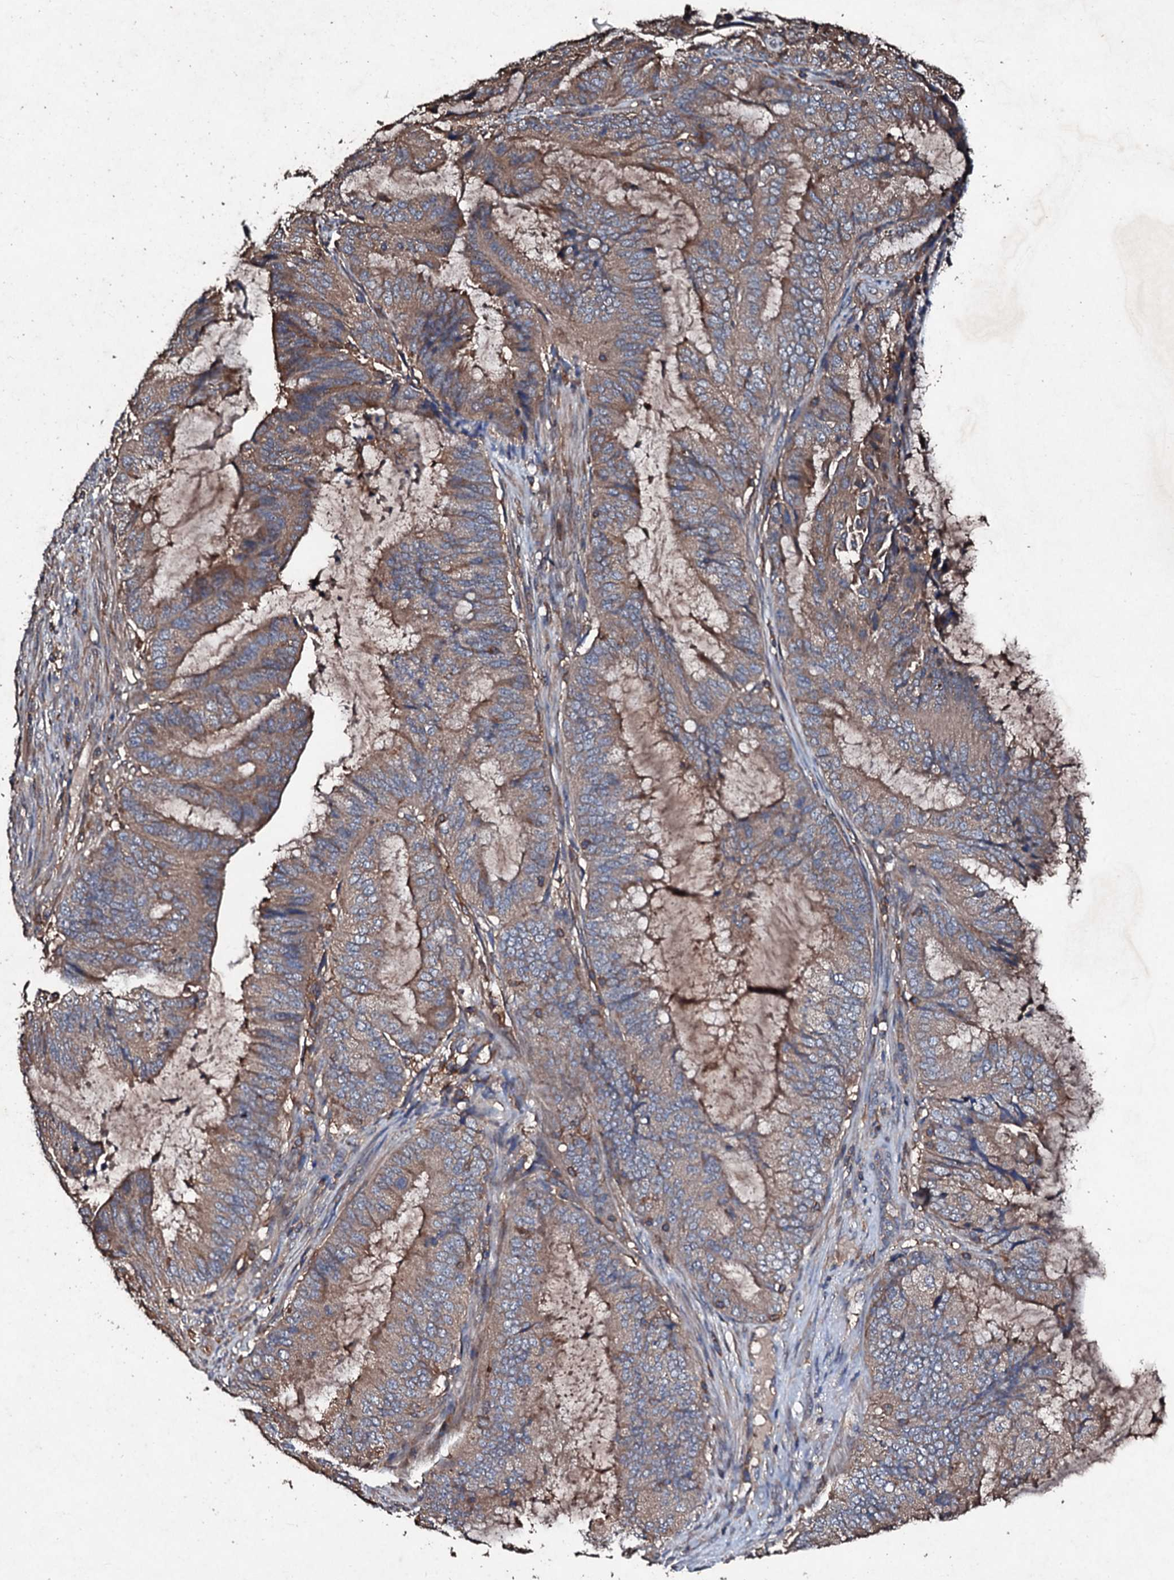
{"staining": {"intensity": "moderate", "quantity": ">75%", "location": "cytoplasmic/membranous"}, "tissue": "endometrial cancer", "cell_type": "Tumor cells", "image_type": "cancer", "snomed": [{"axis": "morphology", "description": "Adenocarcinoma, NOS"}, {"axis": "topography", "description": "Endometrium"}], "caption": "A medium amount of moderate cytoplasmic/membranous positivity is present in about >75% of tumor cells in endometrial adenocarcinoma tissue.", "gene": "KERA", "patient": {"sex": "female", "age": 51}}